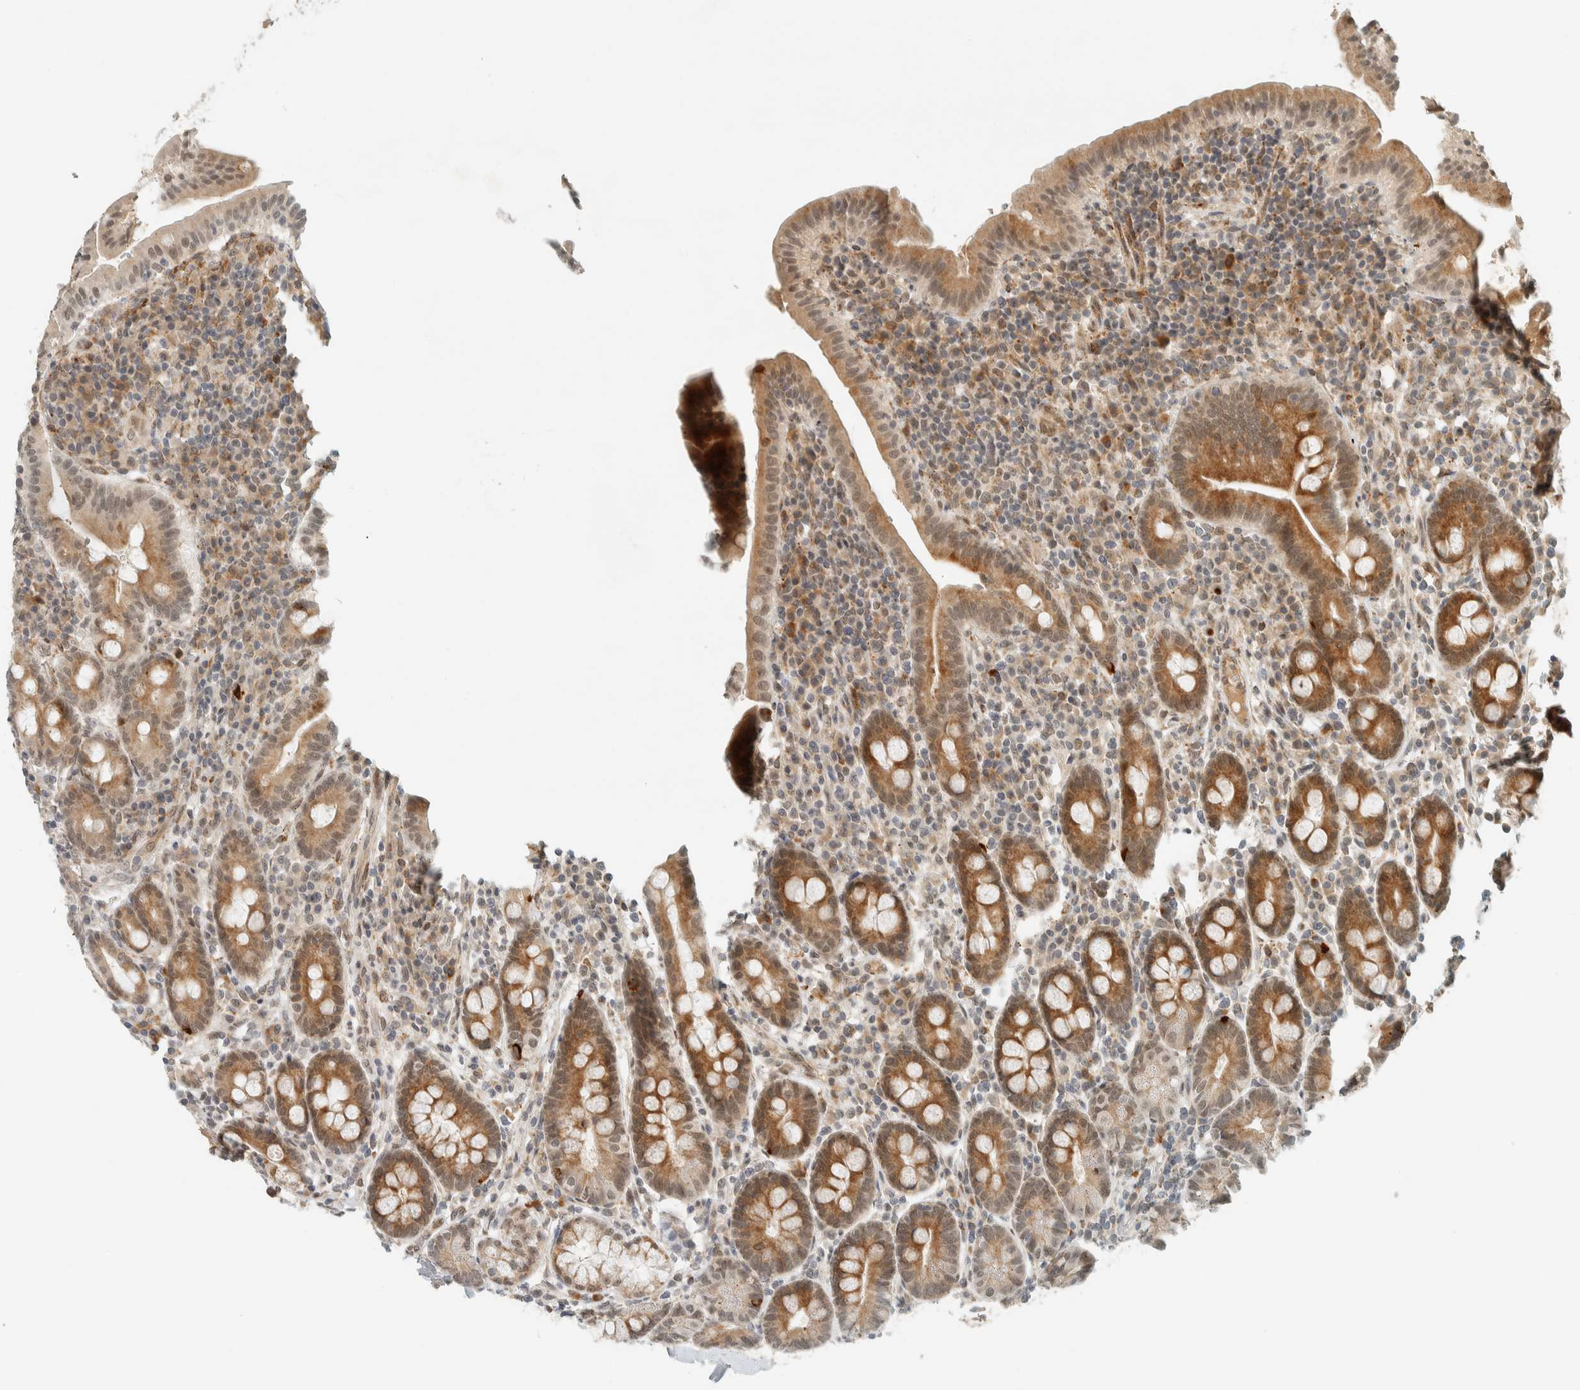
{"staining": {"intensity": "strong", "quantity": "25%-75%", "location": "cytoplasmic/membranous"}, "tissue": "duodenum", "cell_type": "Glandular cells", "image_type": "normal", "snomed": [{"axis": "morphology", "description": "Normal tissue, NOS"}, {"axis": "morphology", "description": "Adenocarcinoma, NOS"}, {"axis": "topography", "description": "Pancreas"}, {"axis": "topography", "description": "Duodenum"}], "caption": "Glandular cells exhibit high levels of strong cytoplasmic/membranous expression in about 25%-75% of cells in unremarkable human duodenum. (DAB = brown stain, brightfield microscopy at high magnification).", "gene": "ITPRID1", "patient": {"sex": "male", "age": 50}}